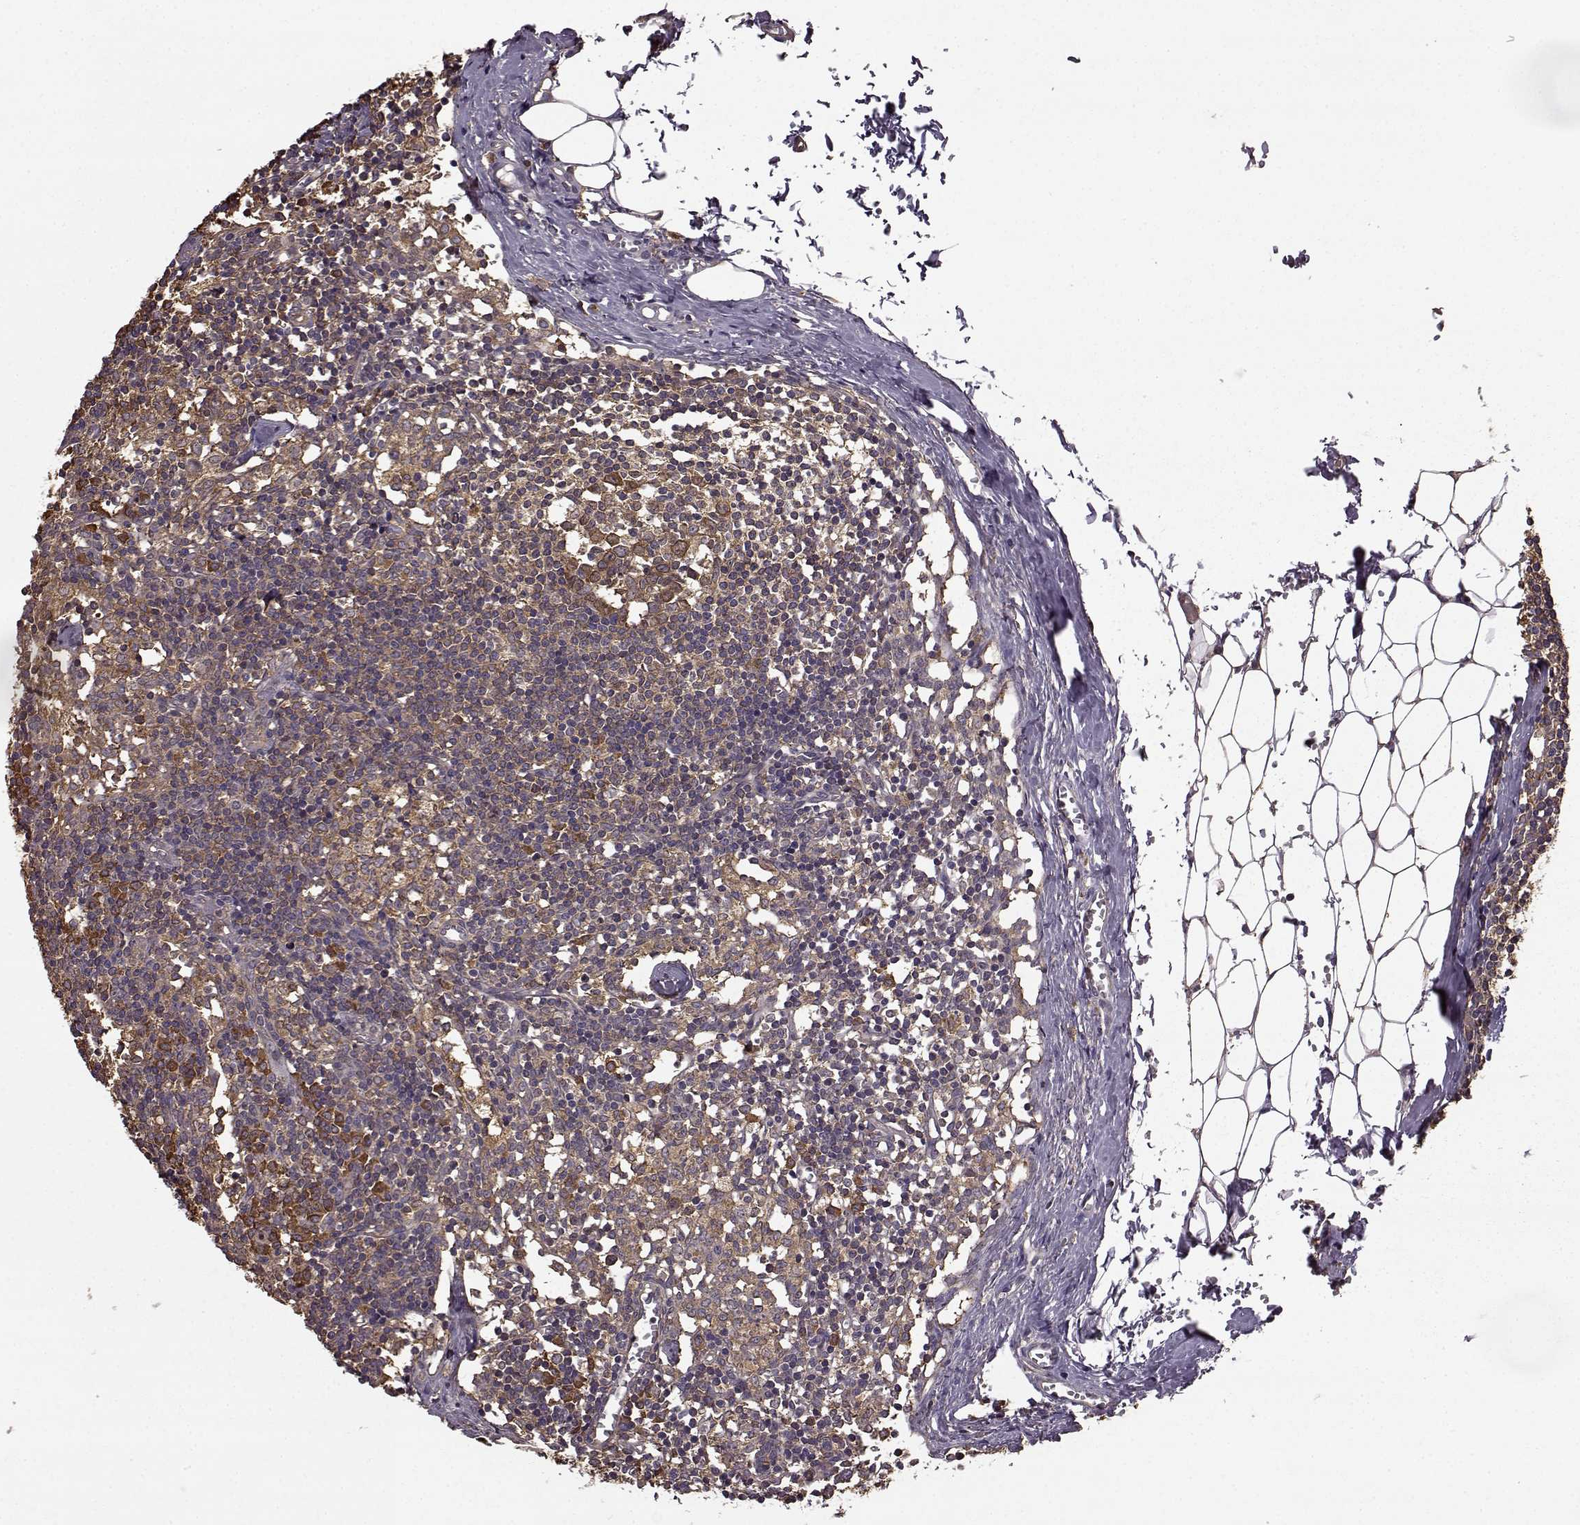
{"staining": {"intensity": "moderate", "quantity": ">75%", "location": "cytoplasmic/membranous"}, "tissue": "lymph node", "cell_type": "Germinal center cells", "image_type": "normal", "snomed": [{"axis": "morphology", "description": "Normal tissue, NOS"}, {"axis": "topography", "description": "Lymph node"}], "caption": "Immunohistochemical staining of normal lymph node reveals >75% levels of moderate cytoplasmic/membranous protein staining in approximately >75% of germinal center cells.", "gene": "NME1", "patient": {"sex": "female", "age": 52}}